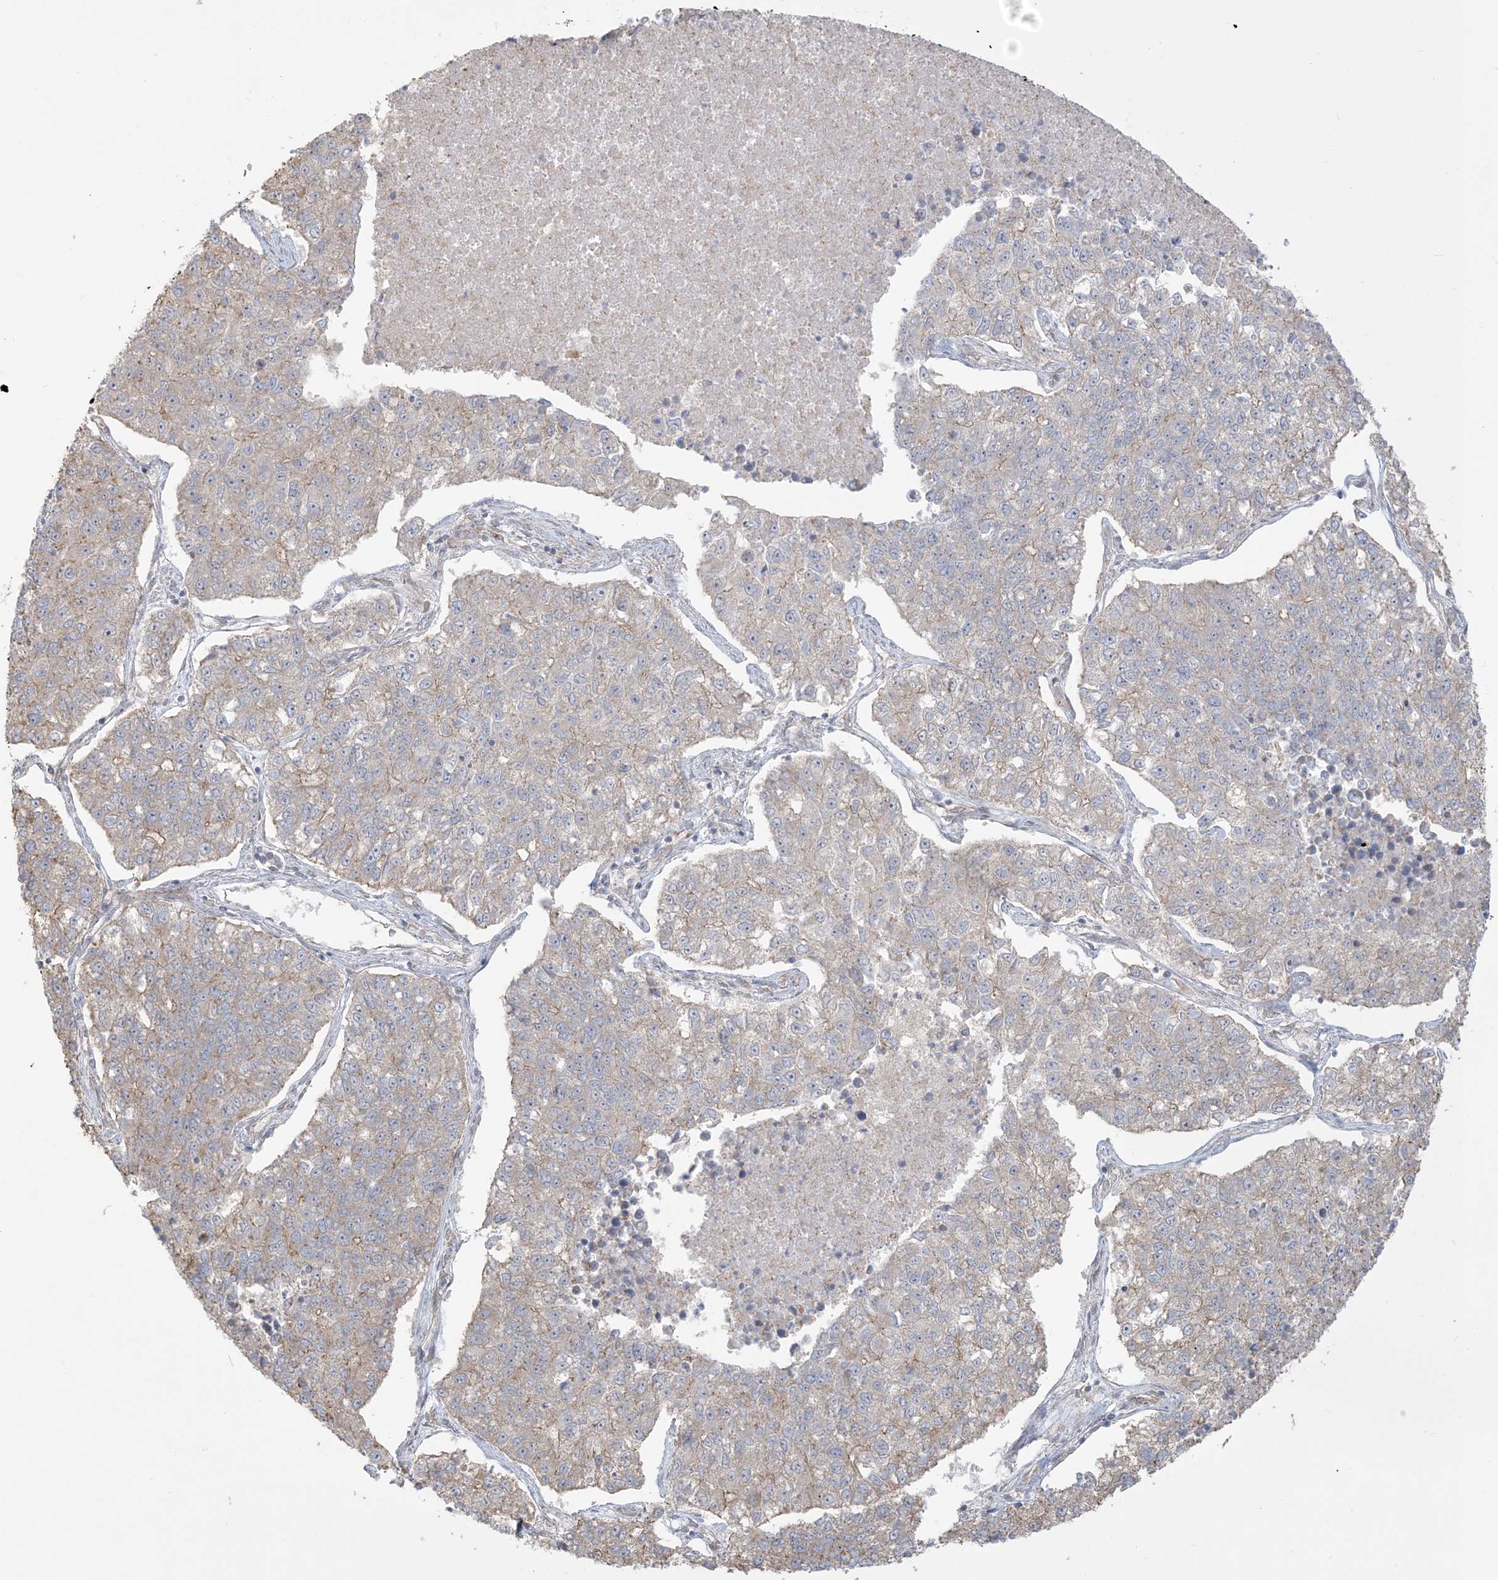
{"staining": {"intensity": "negative", "quantity": "none", "location": "none"}, "tissue": "lung cancer", "cell_type": "Tumor cells", "image_type": "cancer", "snomed": [{"axis": "morphology", "description": "Adenocarcinoma, NOS"}, {"axis": "topography", "description": "Lung"}], "caption": "Immunohistochemistry (IHC) image of neoplastic tissue: human lung cancer (adenocarcinoma) stained with DAB (3,3'-diaminobenzidine) shows no significant protein staining in tumor cells. The staining is performed using DAB (3,3'-diaminobenzidine) brown chromogen with nuclei counter-stained in using hematoxylin.", "gene": "ABCF3", "patient": {"sex": "male", "age": 49}}